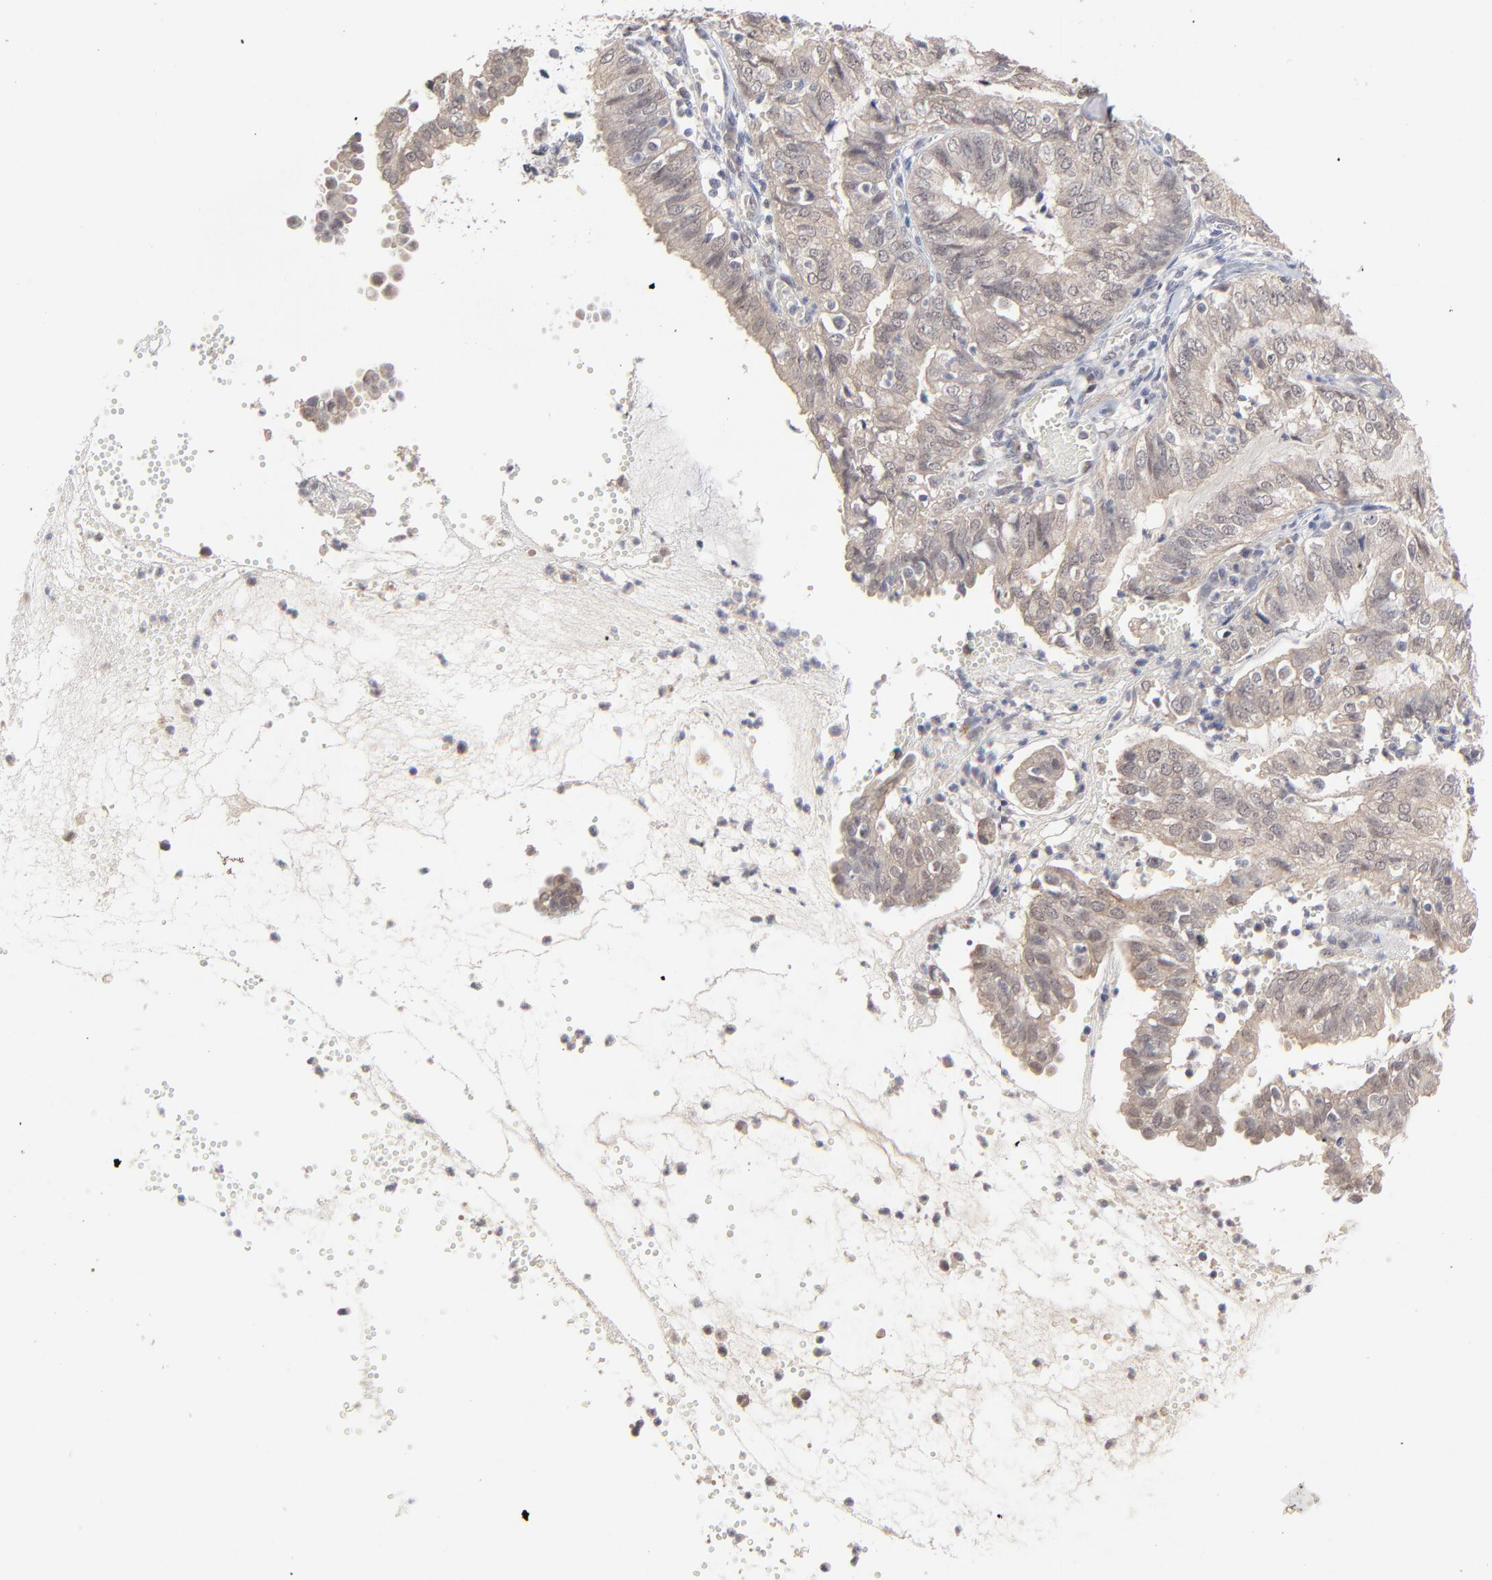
{"staining": {"intensity": "weak", "quantity": ">75%", "location": "cytoplasmic/membranous"}, "tissue": "endometrial cancer", "cell_type": "Tumor cells", "image_type": "cancer", "snomed": [{"axis": "morphology", "description": "Adenocarcinoma, NOS"}, {"axis": "topography", "description": "Endometrium"}], "caption": "Immunohistochemical staining of adenocarcinoma (endometrial) exhibits weak cytoplasmic/membranous protein staining in approximately >75% of tumor cells.", "gene": "FAM199X", "patient": {"sex": "female", "age": 66}}